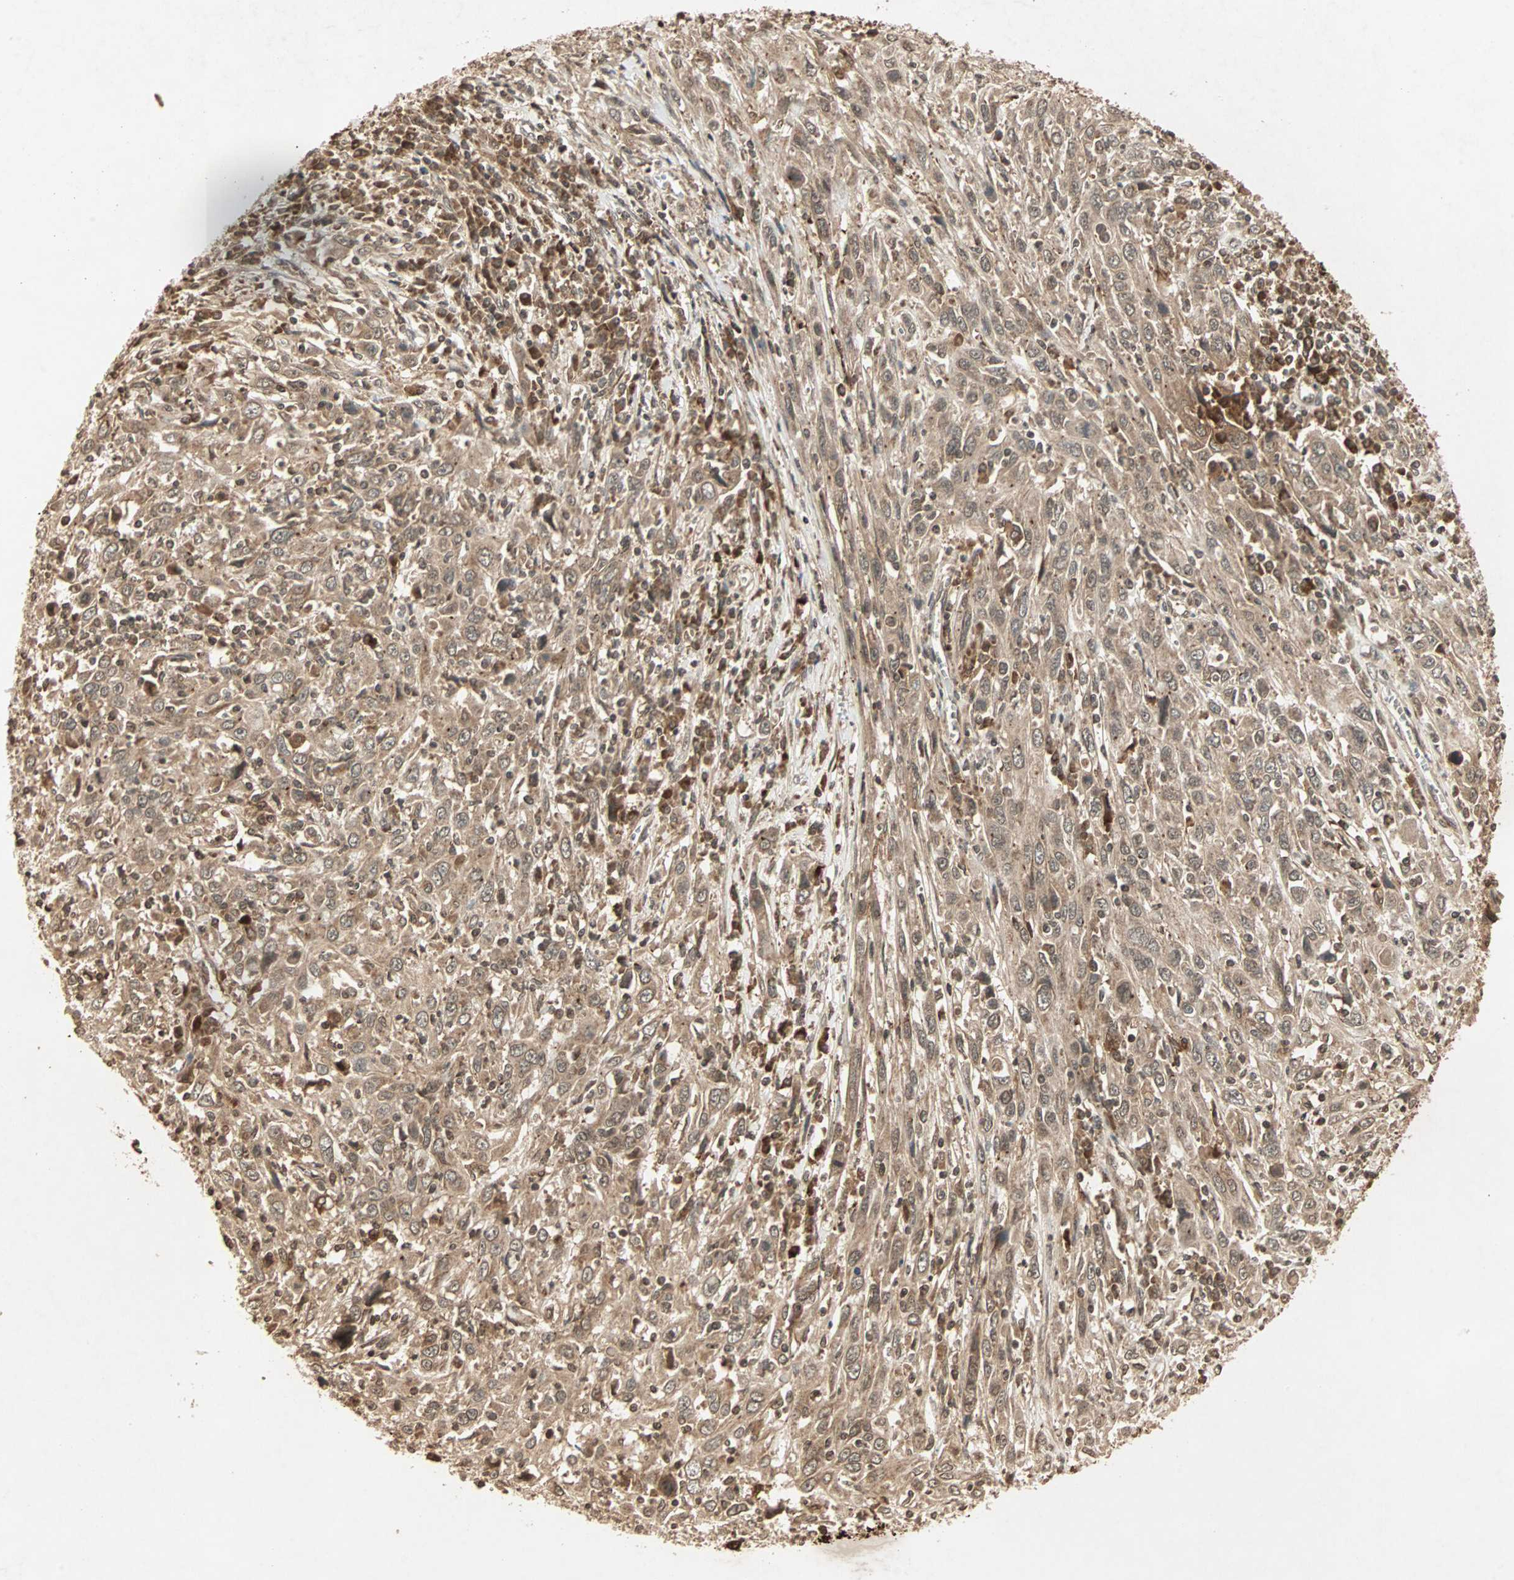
{"staining": {"intensity": "moderate", "quantity": ">75%", "location": "cytoplasmic/membranous"}, "tissue": "cervical cancer", "cell_type": "Tumor cells", "image_type": "cancer", "snomed": [{"axis": "morphology", "description": "Squamous cell carcinoma, NOS"}, {"axis": "topography", "description": "Cervix"}], "caption": "Immunohistochemistry (IHC) of human cervical cancer demonstrates medium levels of moderate cytoplasmic/membranous positivity in approximately >75% of tumor cells. (Stains: DAB (3,3'-diaminobenzidine) in brown, nuclei in blue, Microscopy: brightfield microscopy at high magnification).", "gene": "RFFL", "patient": {"sex": "female", "age": 46}}